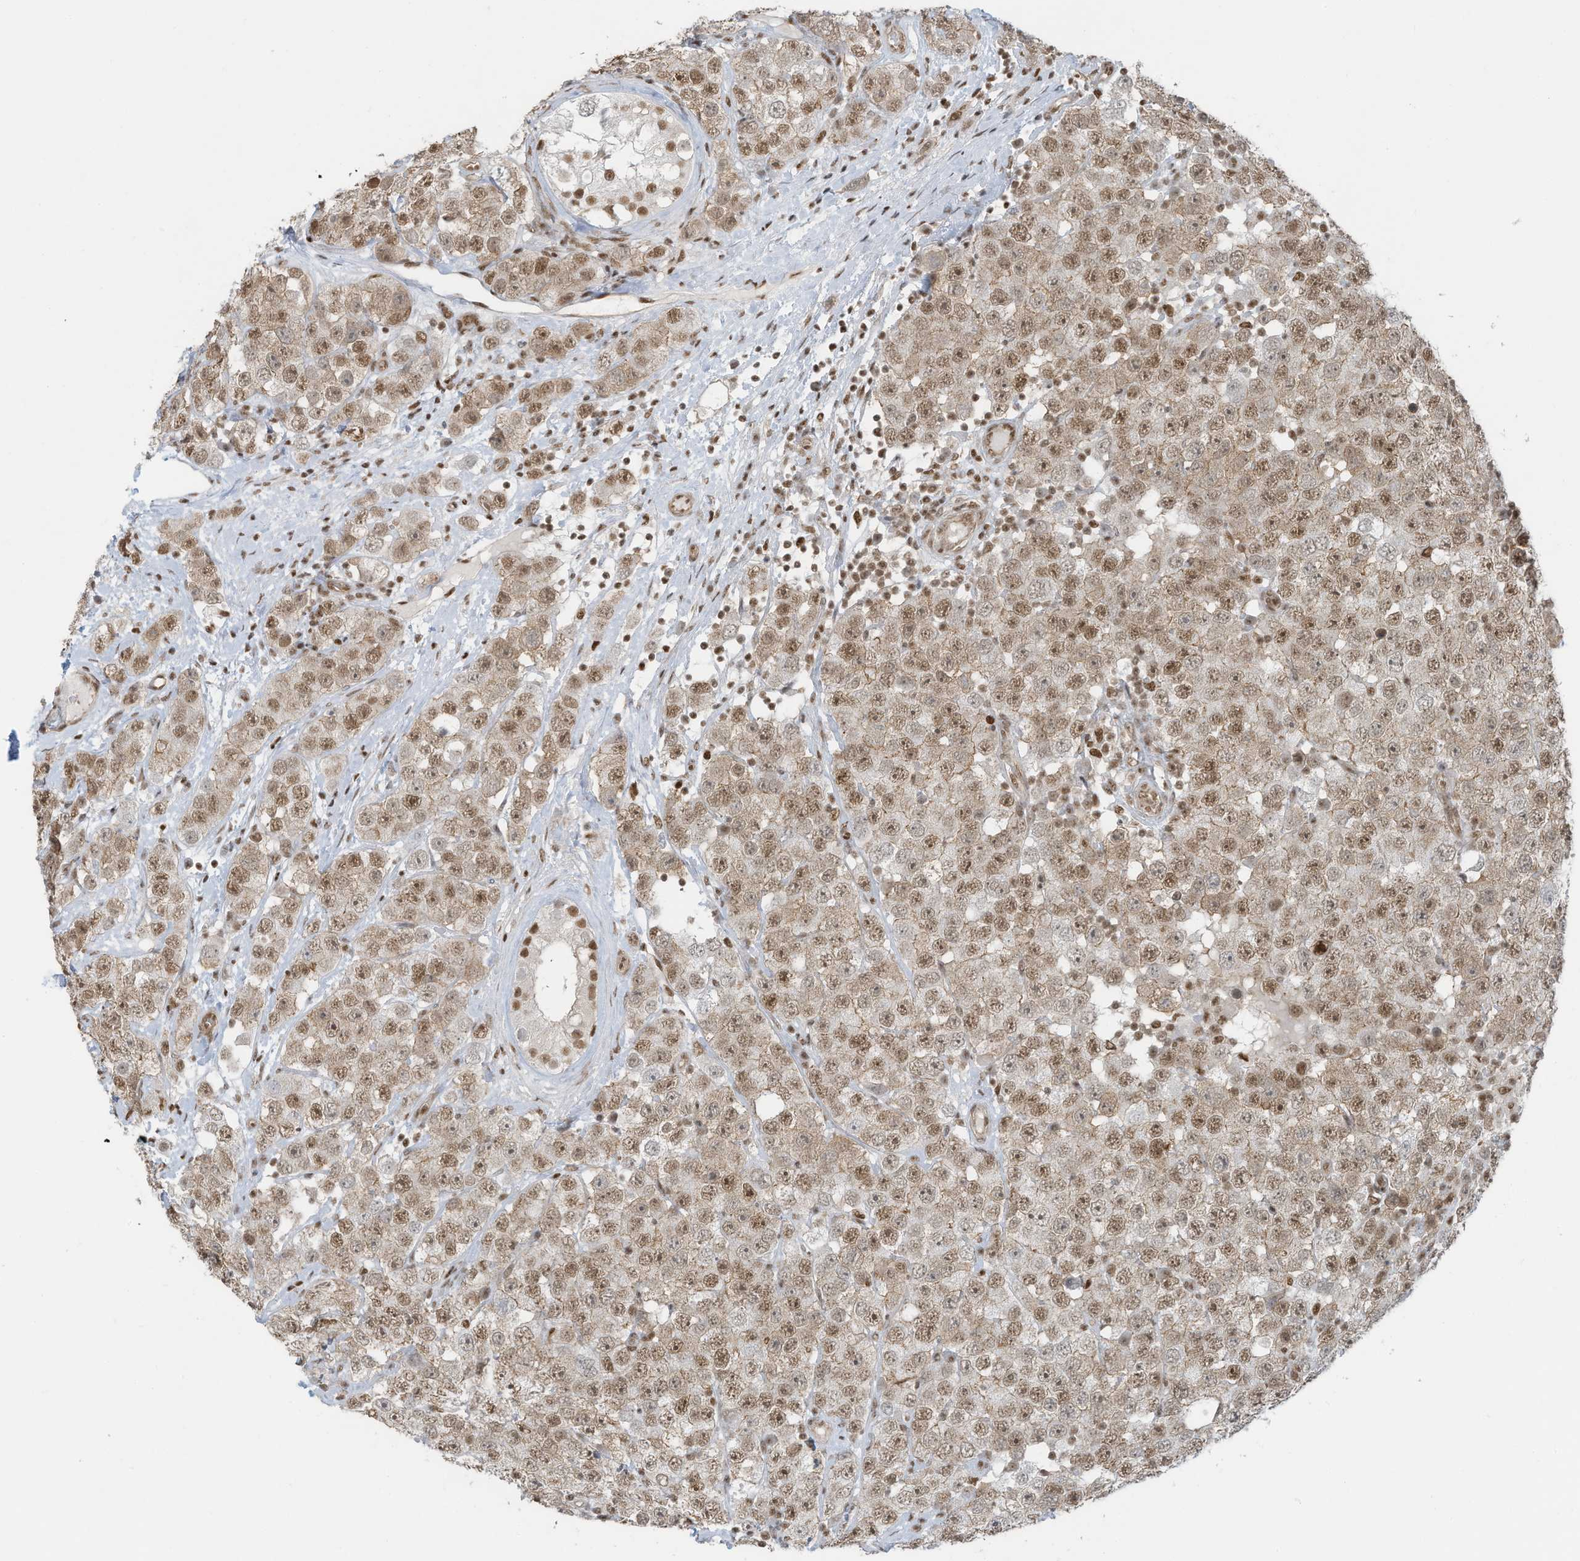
{"staining": {"intensity": "moderate", "quantity": ">75%", "location": "nuclear"}, "tissue": "testis cancer", "cell_type": "Tumor cells", "image_type": "cancer", "snomed": [{"axis": "morphology", "description": "Seminoma, NOS"}, {"axis": "topography", "description": "Testis"}], "caption": "Immunohistochemistry of human testis cancer (seminoma) demonstrates medium levels of moderate nuclear expression in about >75% of tumor cells.", "gene": "DBR1", "patient": {"sex": "male", "age": 28}}